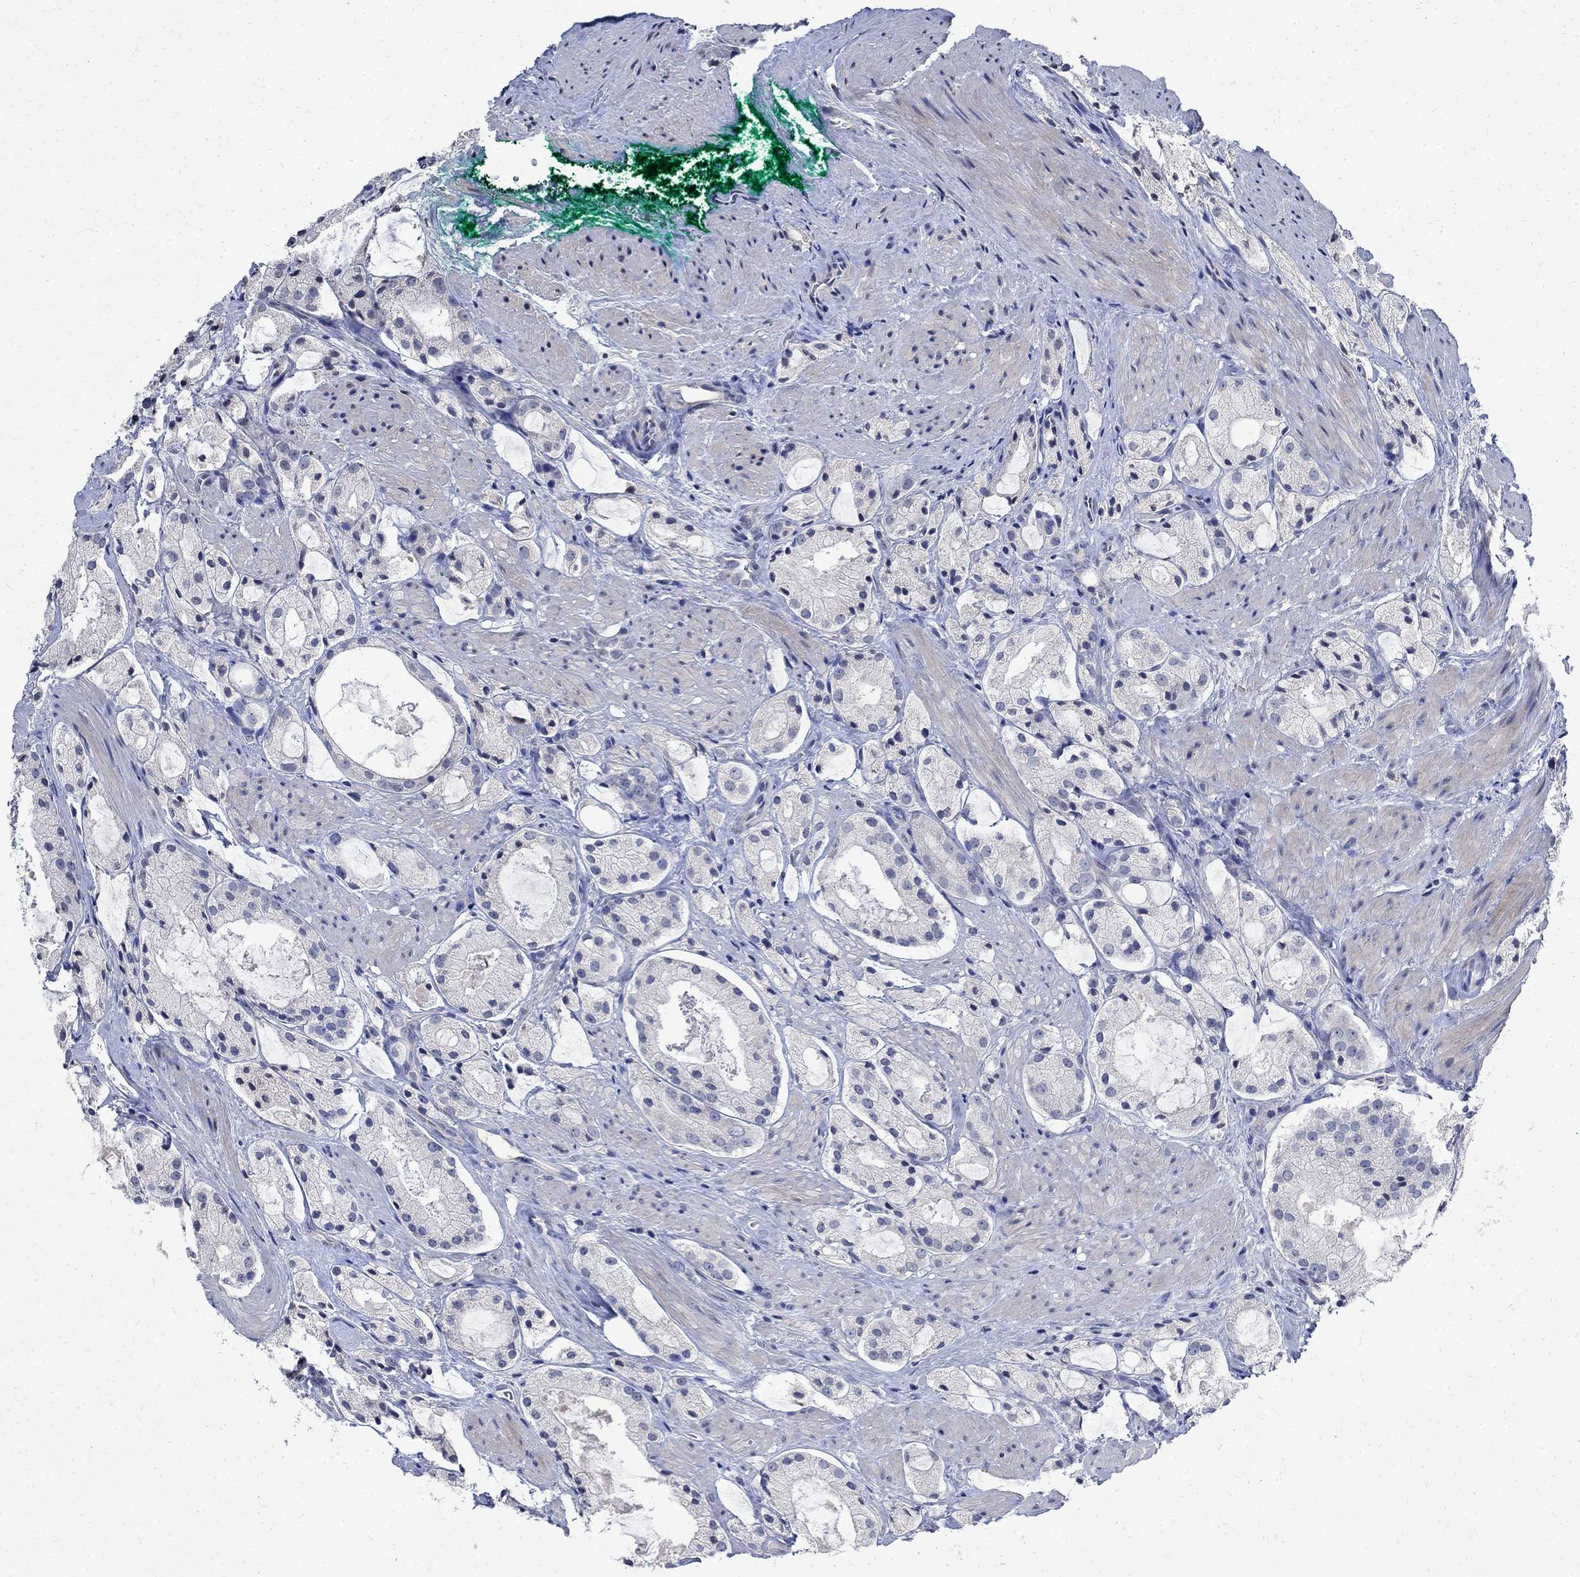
{"staining": {"intensity": "negative", "quantity": "none", "location": "none"}, "tissue": "prostate cancer", "cell_type": "Tumor cells", "image_type": "cancer", "snomed": [{"axis": "morphology", "description": "Adenocarcinoma, NOS"}, {"axis": "morphology", "description": "Adenocarcinoma, High grade"}, {"axis": "topography", "description": "Prostate"}], "caption": "Protein analysis of adenocarcinoma (high-grade) (prostate) displays no significant staining in tumor cells.", "gene": "TMEM169", "patient": {"sex": "male", "age": 64}}